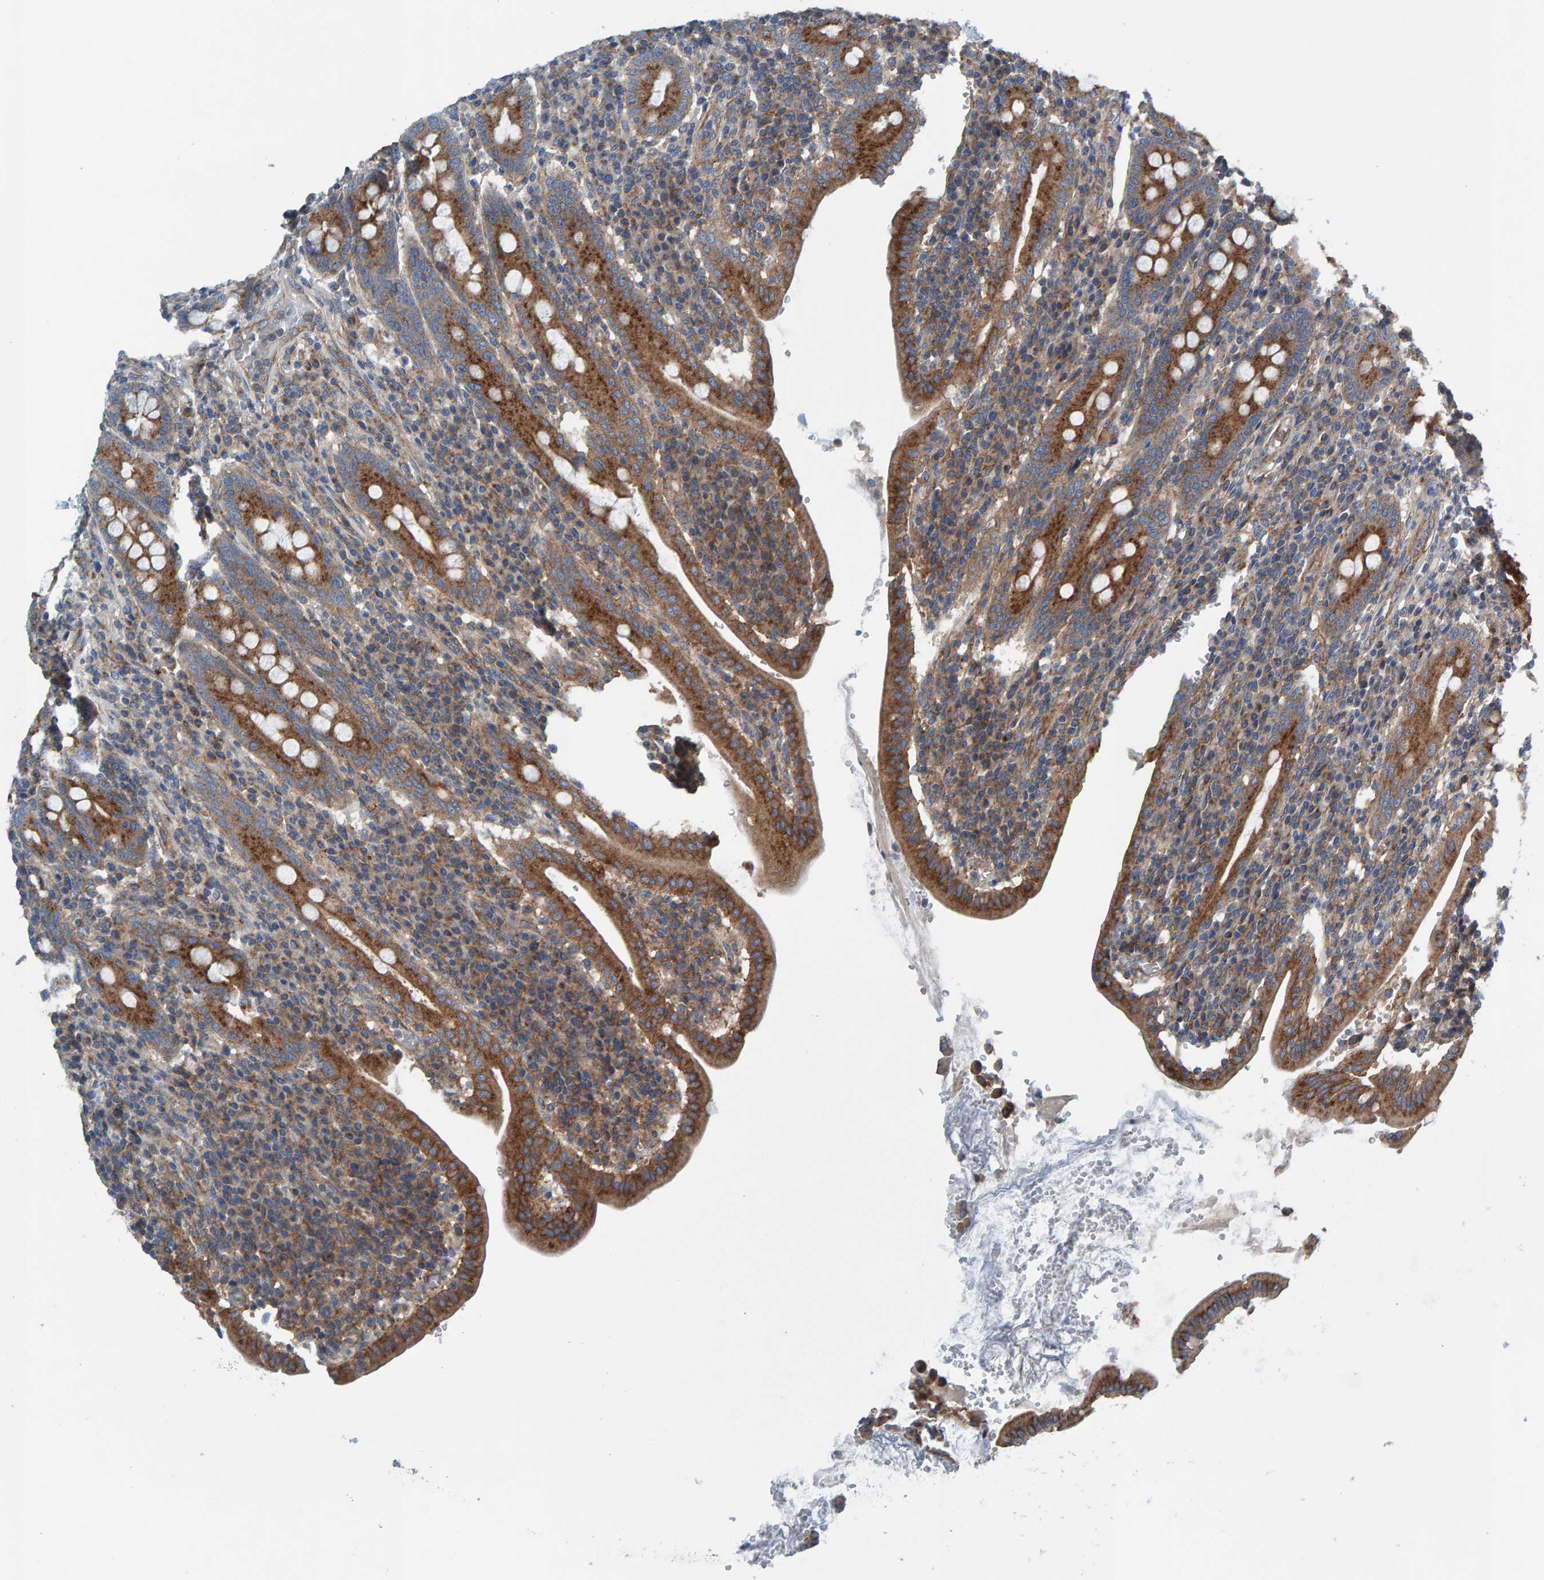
{"staining": {"intensity": "strong", "quantity": ">75%", "location": "cytoplasmic/membranous"}, "tissue": "duodenum", "cell_type": "Glandular cells", "image_type": "normal", "snomed": [{"axis": "morphology", "description": "Normal tissue, NOS"}, {"axis": "morphology", "description": "Adenocarcinoma, NOS"}, {"axis": "topography", "description": "Pancreas"}, {"axis": "topography", "description": "Duodenum"}], "caption": "The micrograph displays staining of benign duodenum, revealing strong cytoplasmic/membranous protein positivity (brown color) within glandular cells.", "gene": "MKLN1", "patient": {"sex": "male", "age": 50}}